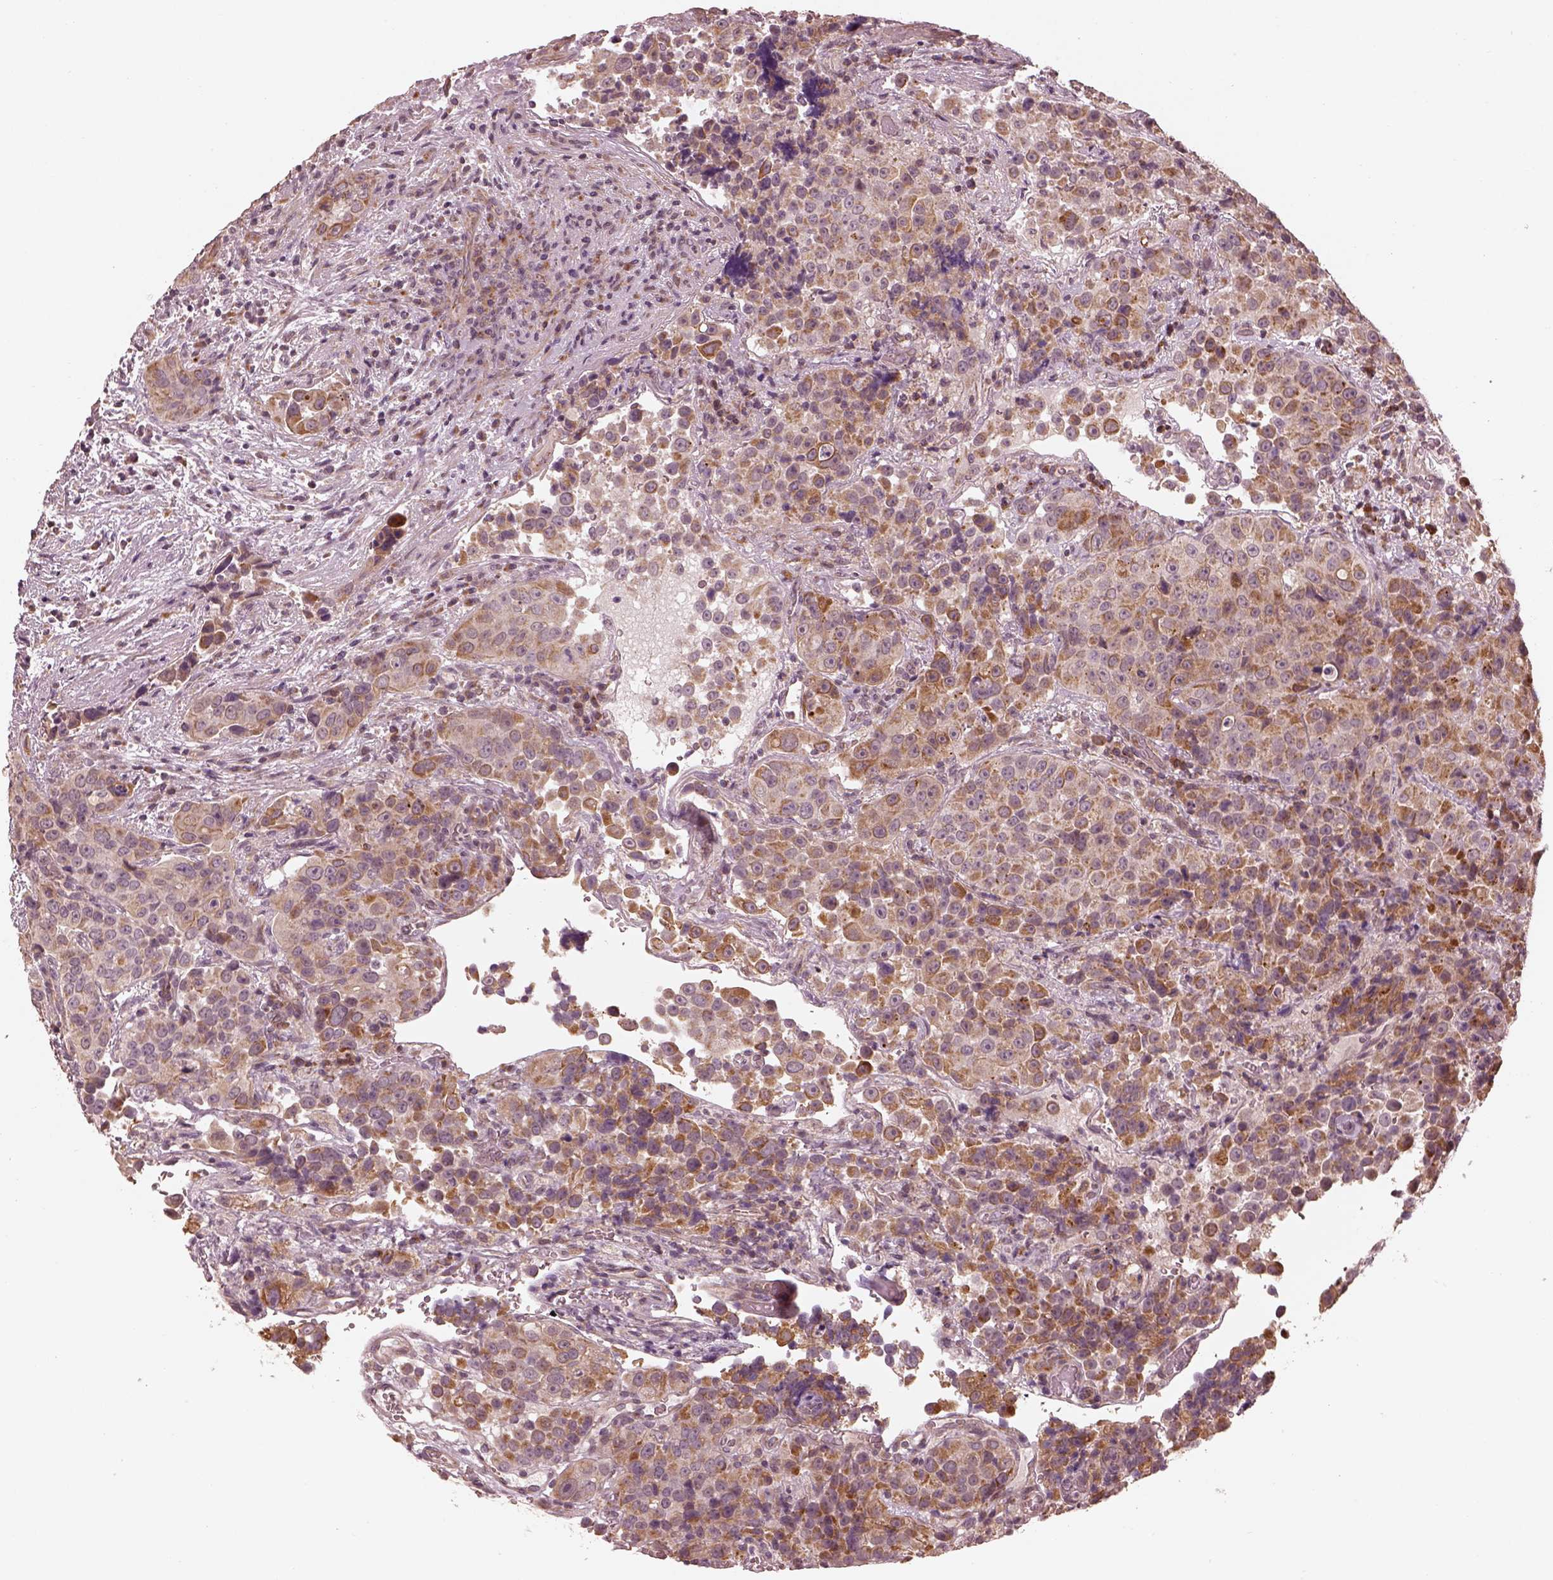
{"staining": {"intensity": "moderate", "quantity": "25%-75%", "location": "cytoplasmic/membranous"}, "tissue": "urothelial cancer", "cell_type": "Tumor cells", "image_type": "cancer", "snomed": [{"axis": "morphology", "description": "Urothelial carcinoma, NOS"}, {"axis": "topography", "description": "Urinary bladder"}], "caption": "Protein staining reveals moderate cytoplasmic/membranous positivity in approximately 25%-75% of tumor cells in transitional cell carcinoma. The staining is performed using DAB brown chromogen to label protein expression. The nuclei are counter-stained blue using hematoxylin.", "gene": "SLC25A46", "patient": {"sex": "male", "age": 52}}